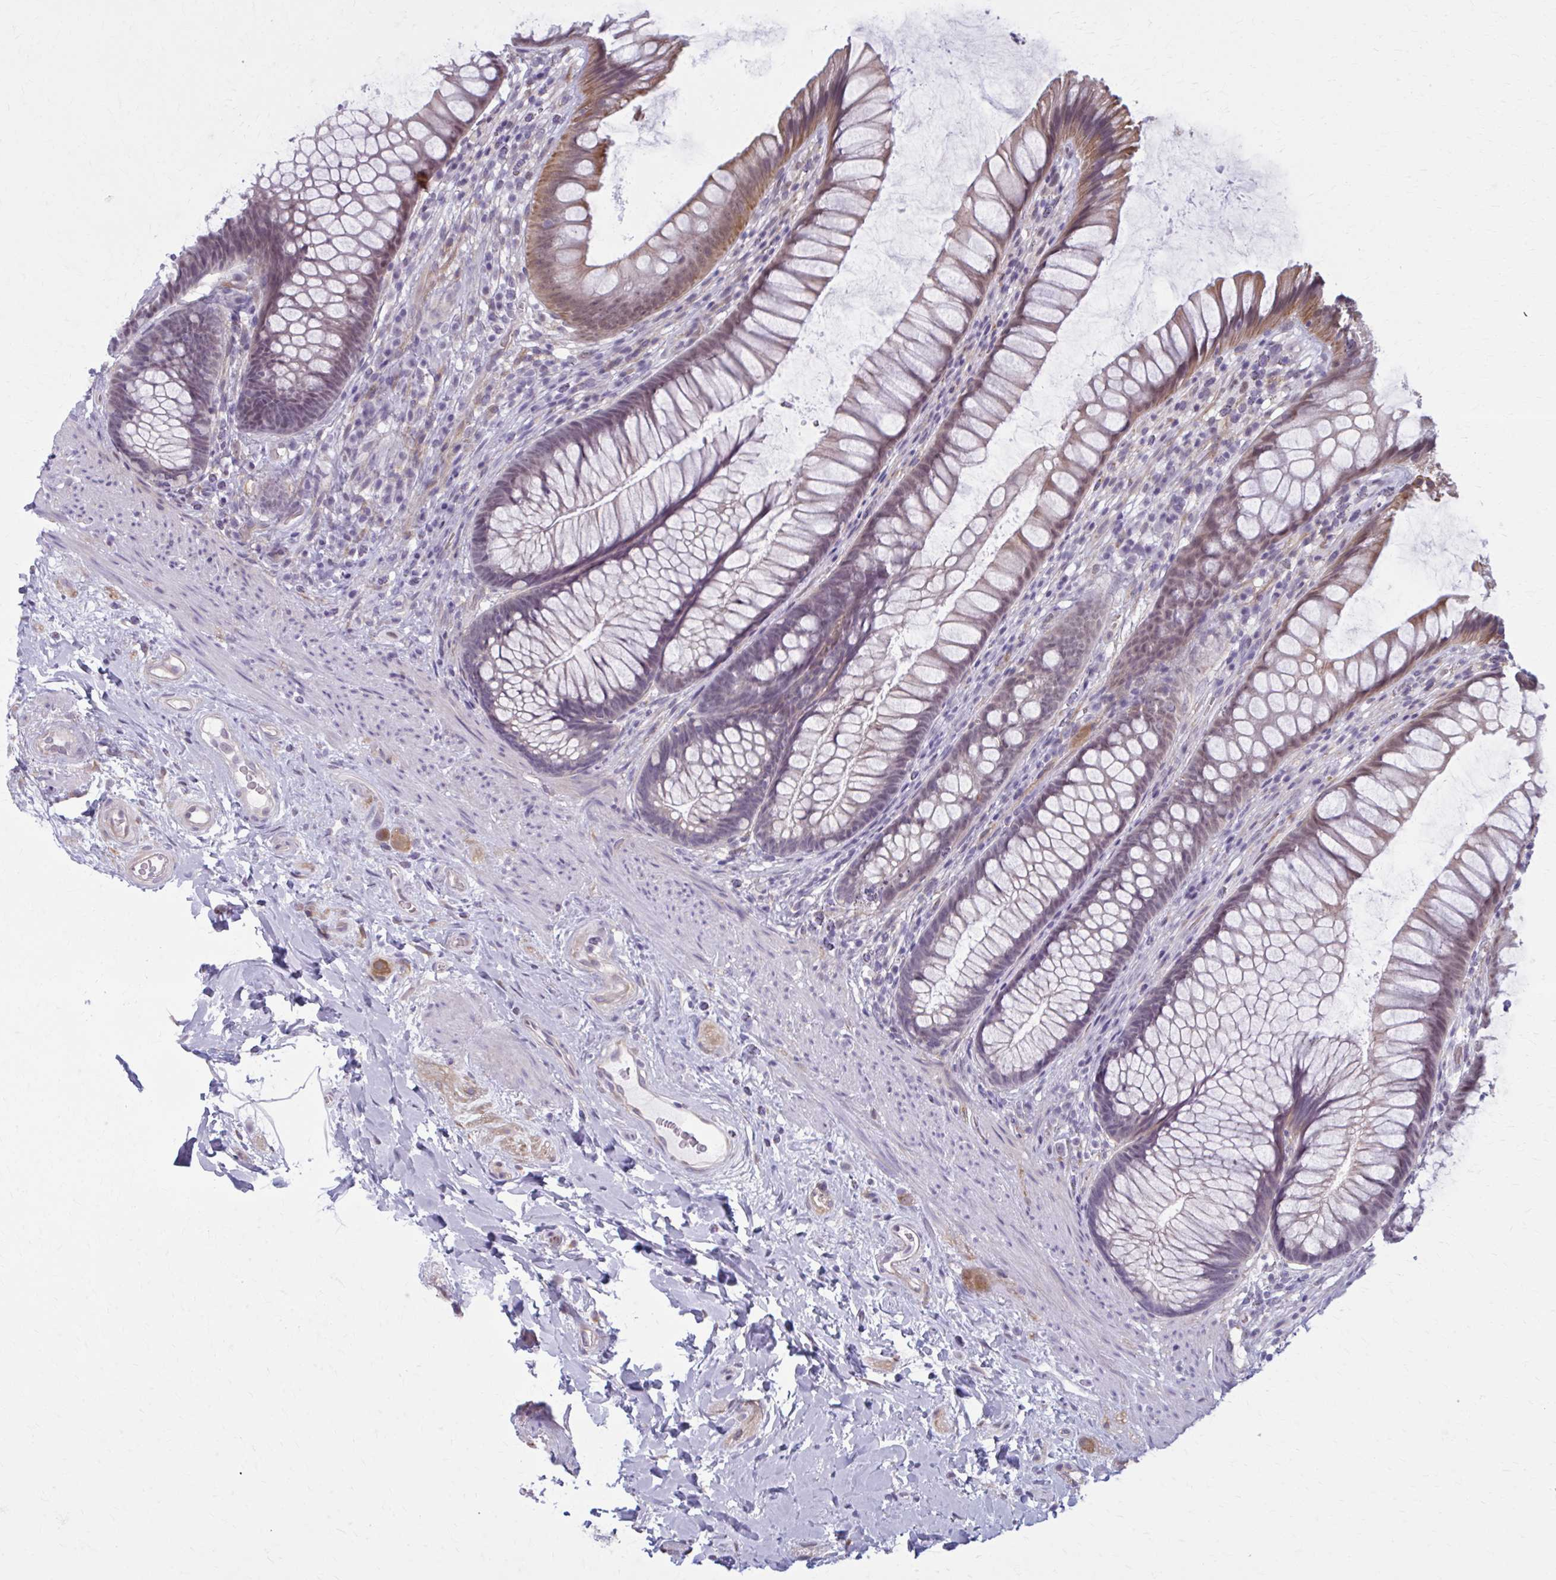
{"staining": {"intensity": "moderate", "quantity": "25%-75%", "location": "cytoplasmic/membranous"}, "tissue": "rectum", "cell_type": "Glandular cells", "image_type": "normal", "snomed": [{"axis": "morphology", "description": "Normal tissue, NOS"}, {"axis": "topography", "description": "Rectum"}], "caption": "Immunohistochemistry histopathology image of normal rectum: human rectum stained using immunohistochemistry (IHC) displays medium levels of moderate protein expression localized specifically in the cytoplasmic/membranous of glandular cells, appearing as a cytoplasmic/membranous brown color.", "gene": "NUMBL", "patient": {"sex": "male", "age": 53}}